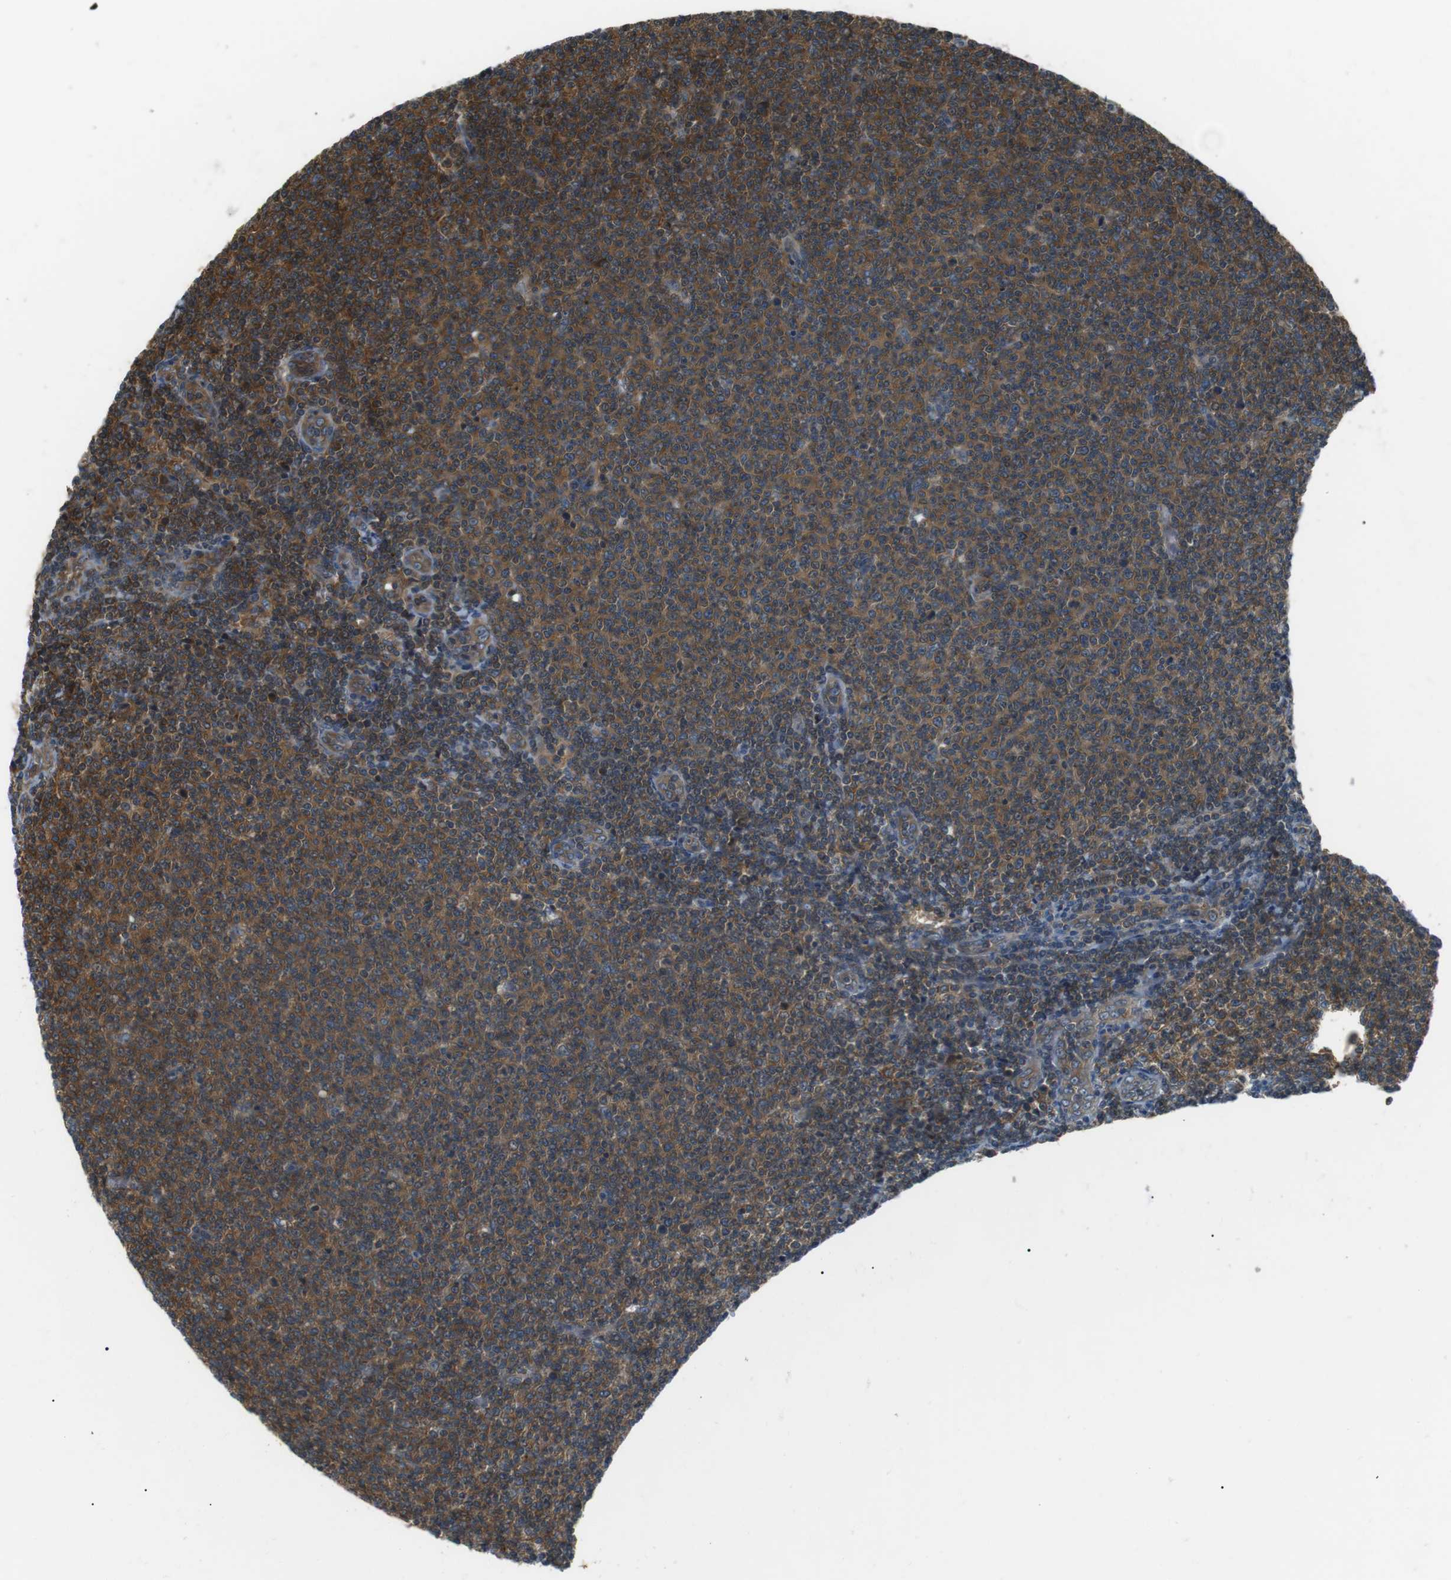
{"staining": {"intensity": "moderate", "quantity": ">75%", "location": "cytoplasmic/membranous"}, "tissue": "lymphoma", "cell_type": "Tumor cells", "image_type": "cancer", "snomed": [{"axis": "morphology", "description": "Malignant lymphoma, non-Hodgkin's type, Low grade"}, {"axis": "topography", "description": "Lymph node"}], "caption": "High-magnification brightfield microscopy of malignant lymphoma, non-Hodgkin's type (low-grade) stained with DAB (brown) and counterstained with hematoxylin (blue). tumor cells exhibit moderate cytoplasmic/membranous expression is seen in about>75% of cells. The staining is performed using DAB (3,3'-diaminobenzidine) brown chromogen to label protein expression. The nuclei are counter-stained blue using hematoxylin.", "gene": "GPR161", "patient": {"sex": "male", "age": 66}}